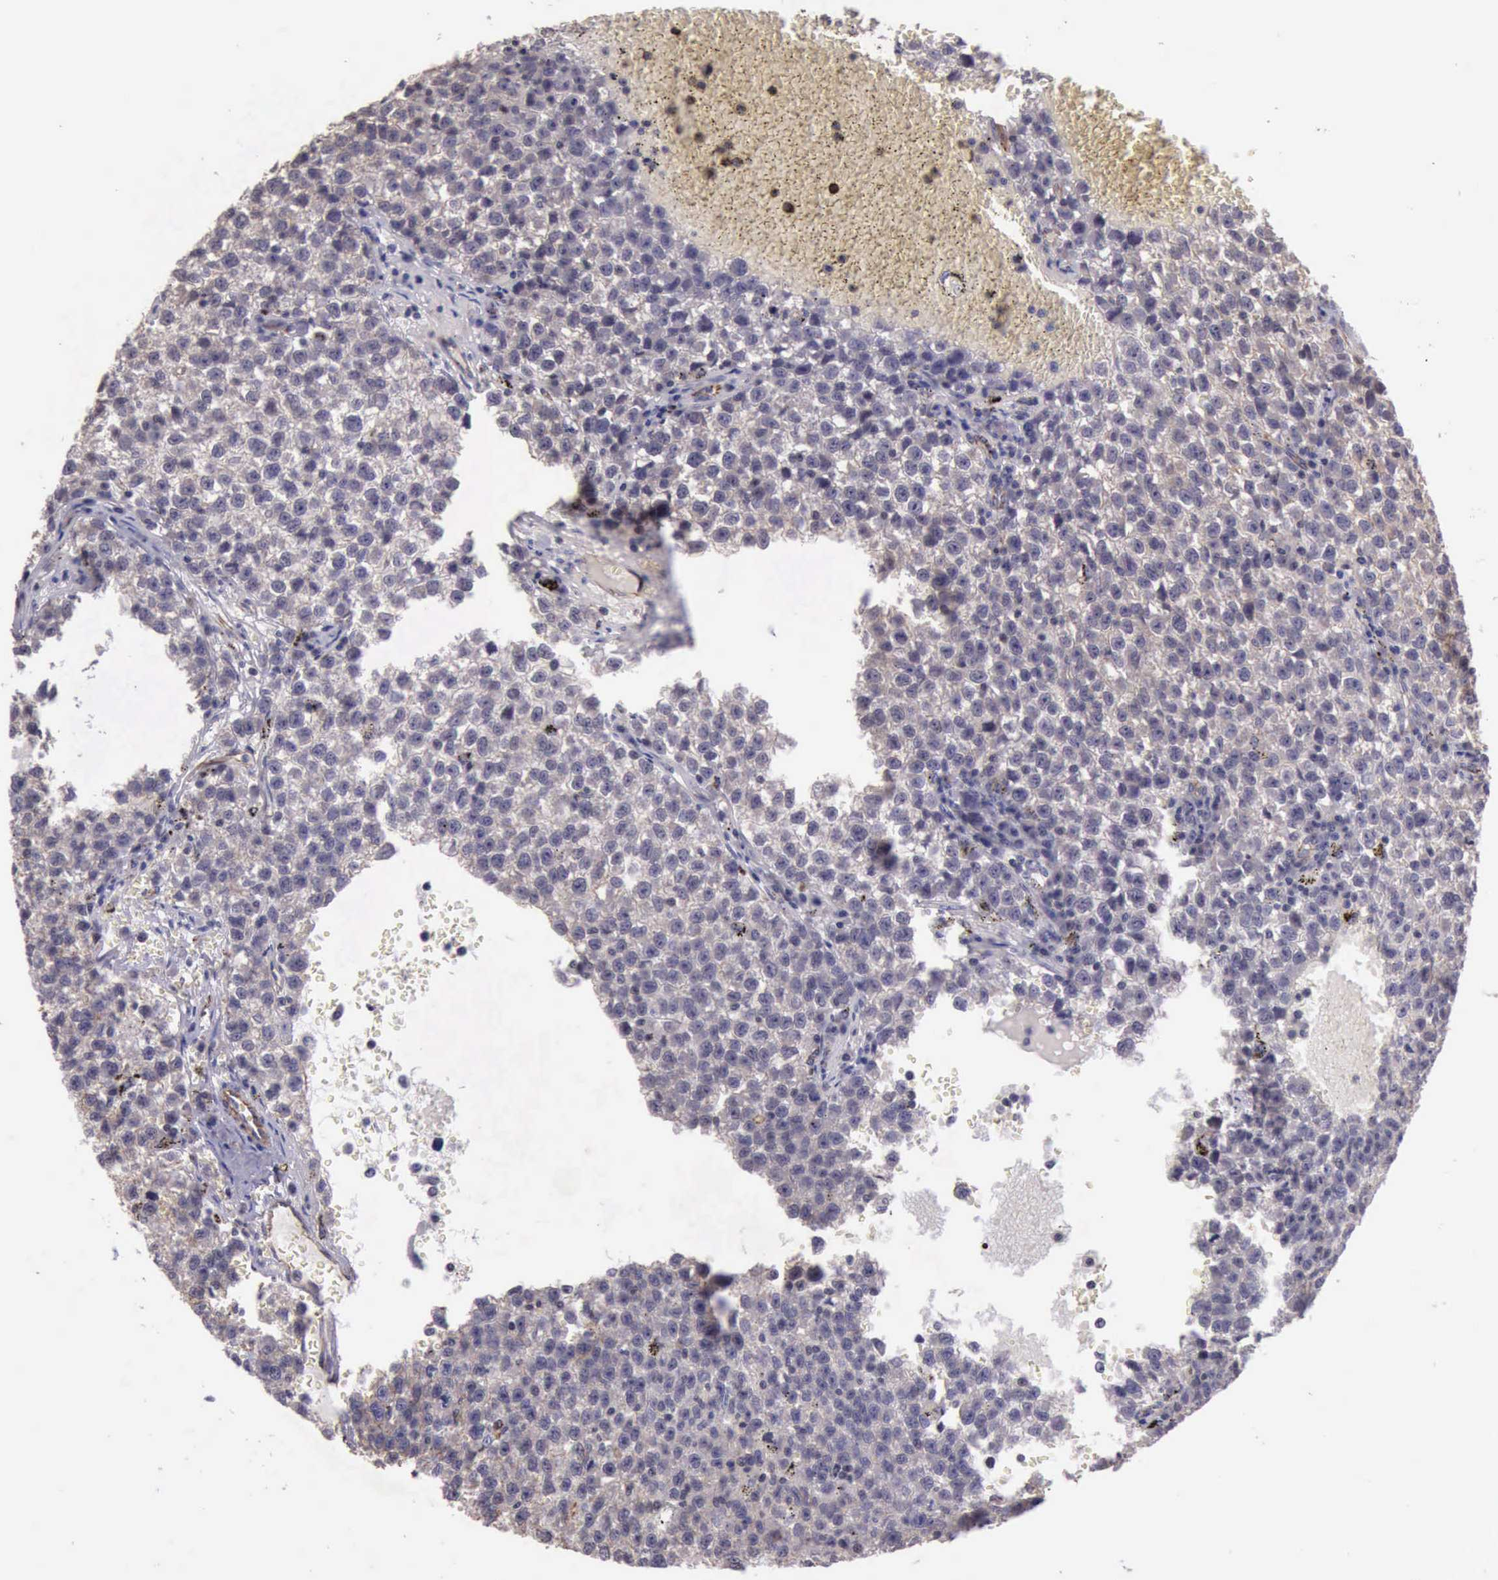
{"staining": {"intensity": "weak", "quantity": "<25%", "location": "cytoplasmic/membranous"}, "tissue": "testis cancer", "cell_type": "Tumor cells", "image_type": "cancer", "snomed": [{"axis": "morphology", "description": "Seminoma, NOS"}, {"axis": "topography", "description": "Testis"}], "caption": "This is an immunohistochemistry (IHC) photomicrograph of testis cancer. There is no expression in tumor cells.", "gene": "CTNNB1", "patient": {"sex": "male", "age": 35}}